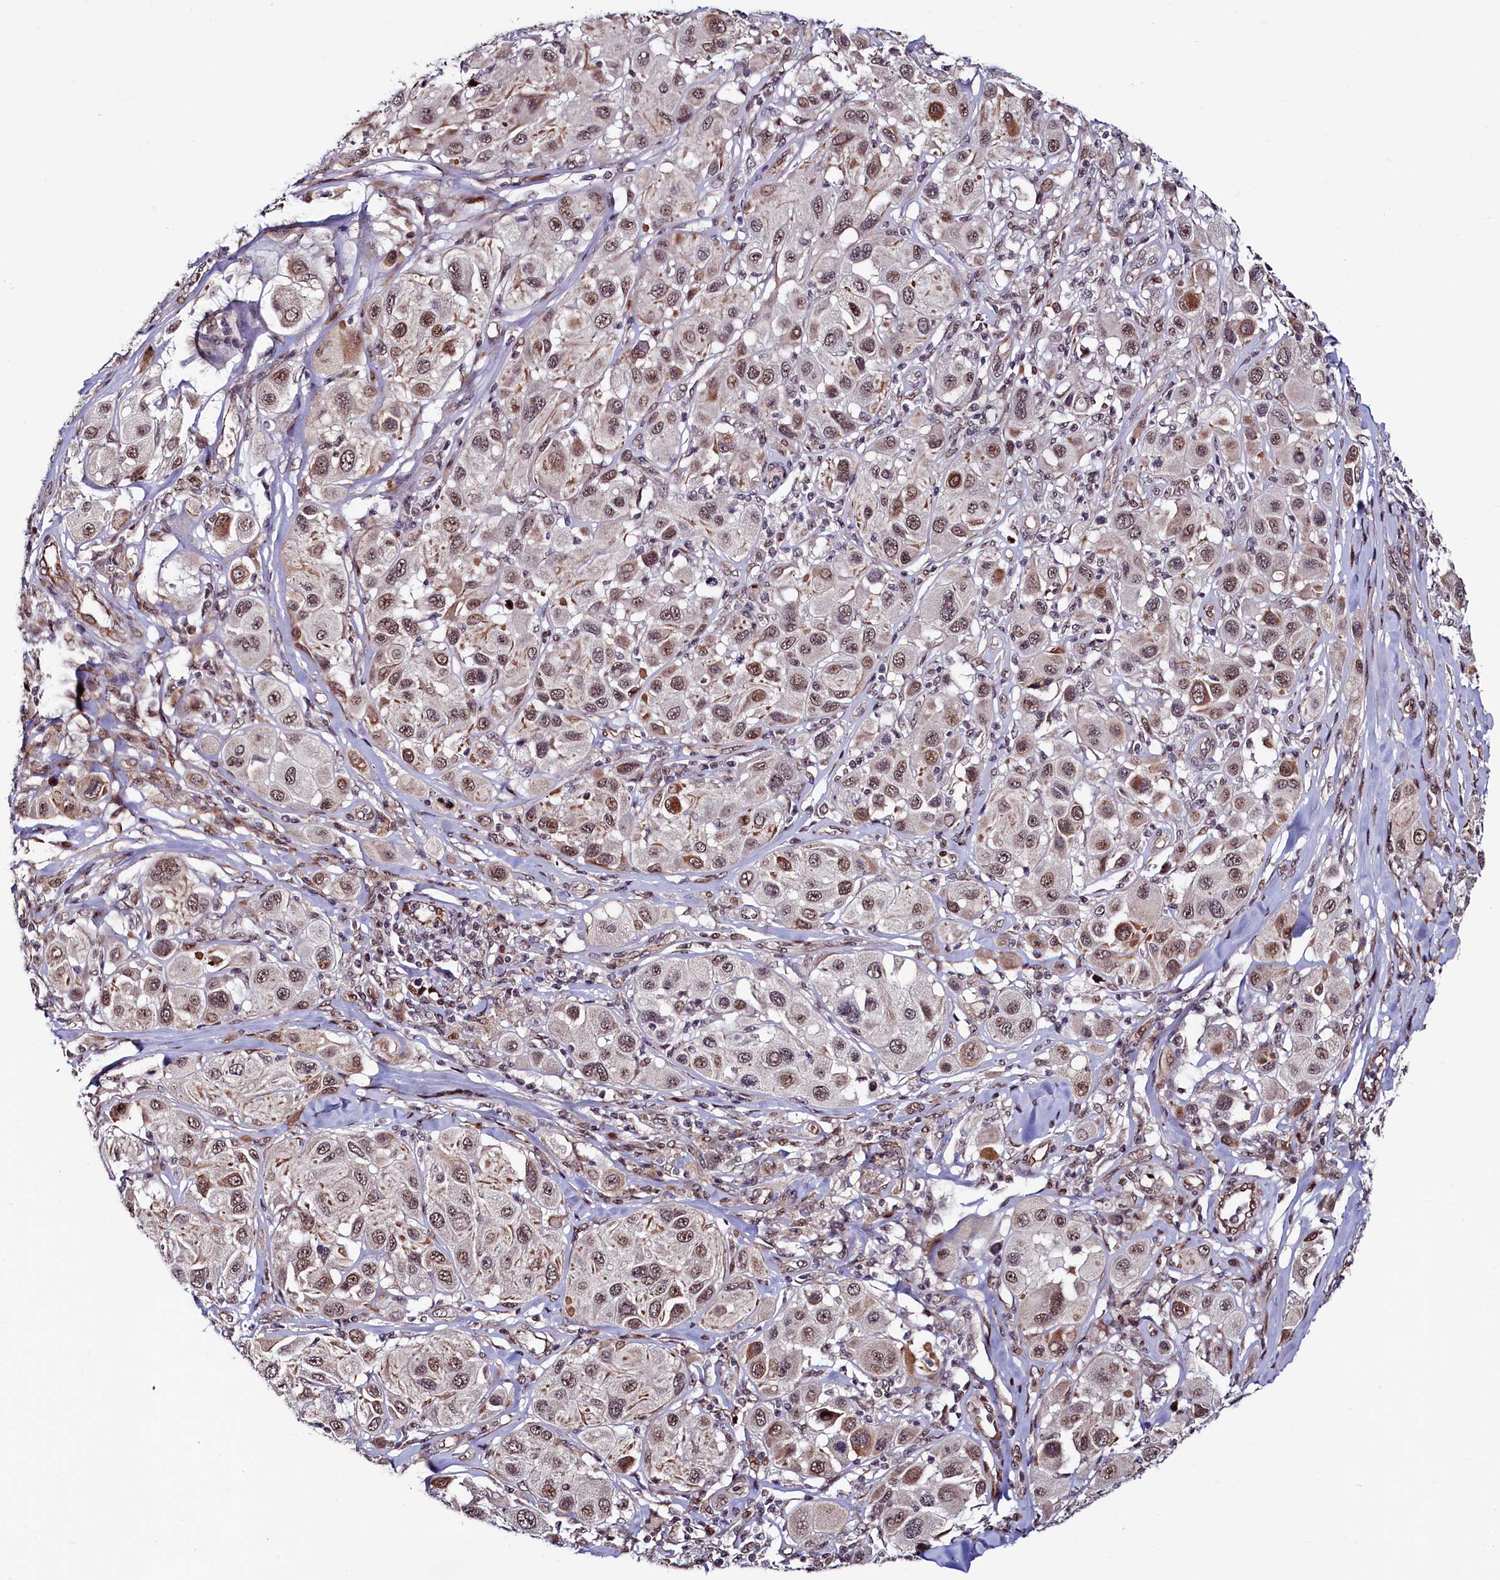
{"staining": {"intensity": "moderate", "quantity": ">75%", "location": "nuclear"}, "tissue": "melanoma", "cell_type": "Tumor cells", "image_type": "cancer", "snomed": [{"axis": "morphology", "description": "Malignant melanoma, Metastatic site"}, {"axis": "topography", "description": "Skin"}], "caption": "Immunohistochemistry image of neoplastic tissue: malignant melanoma (metastatic site) stained using immunohistochemistry demonstrates medium levels of moderate protein expression localized specifically in the nuclear of tumor cells, appearing as a nuclear brown color.", "gene": "LEO1", "patient": {"sex": "male", "age": 41}}